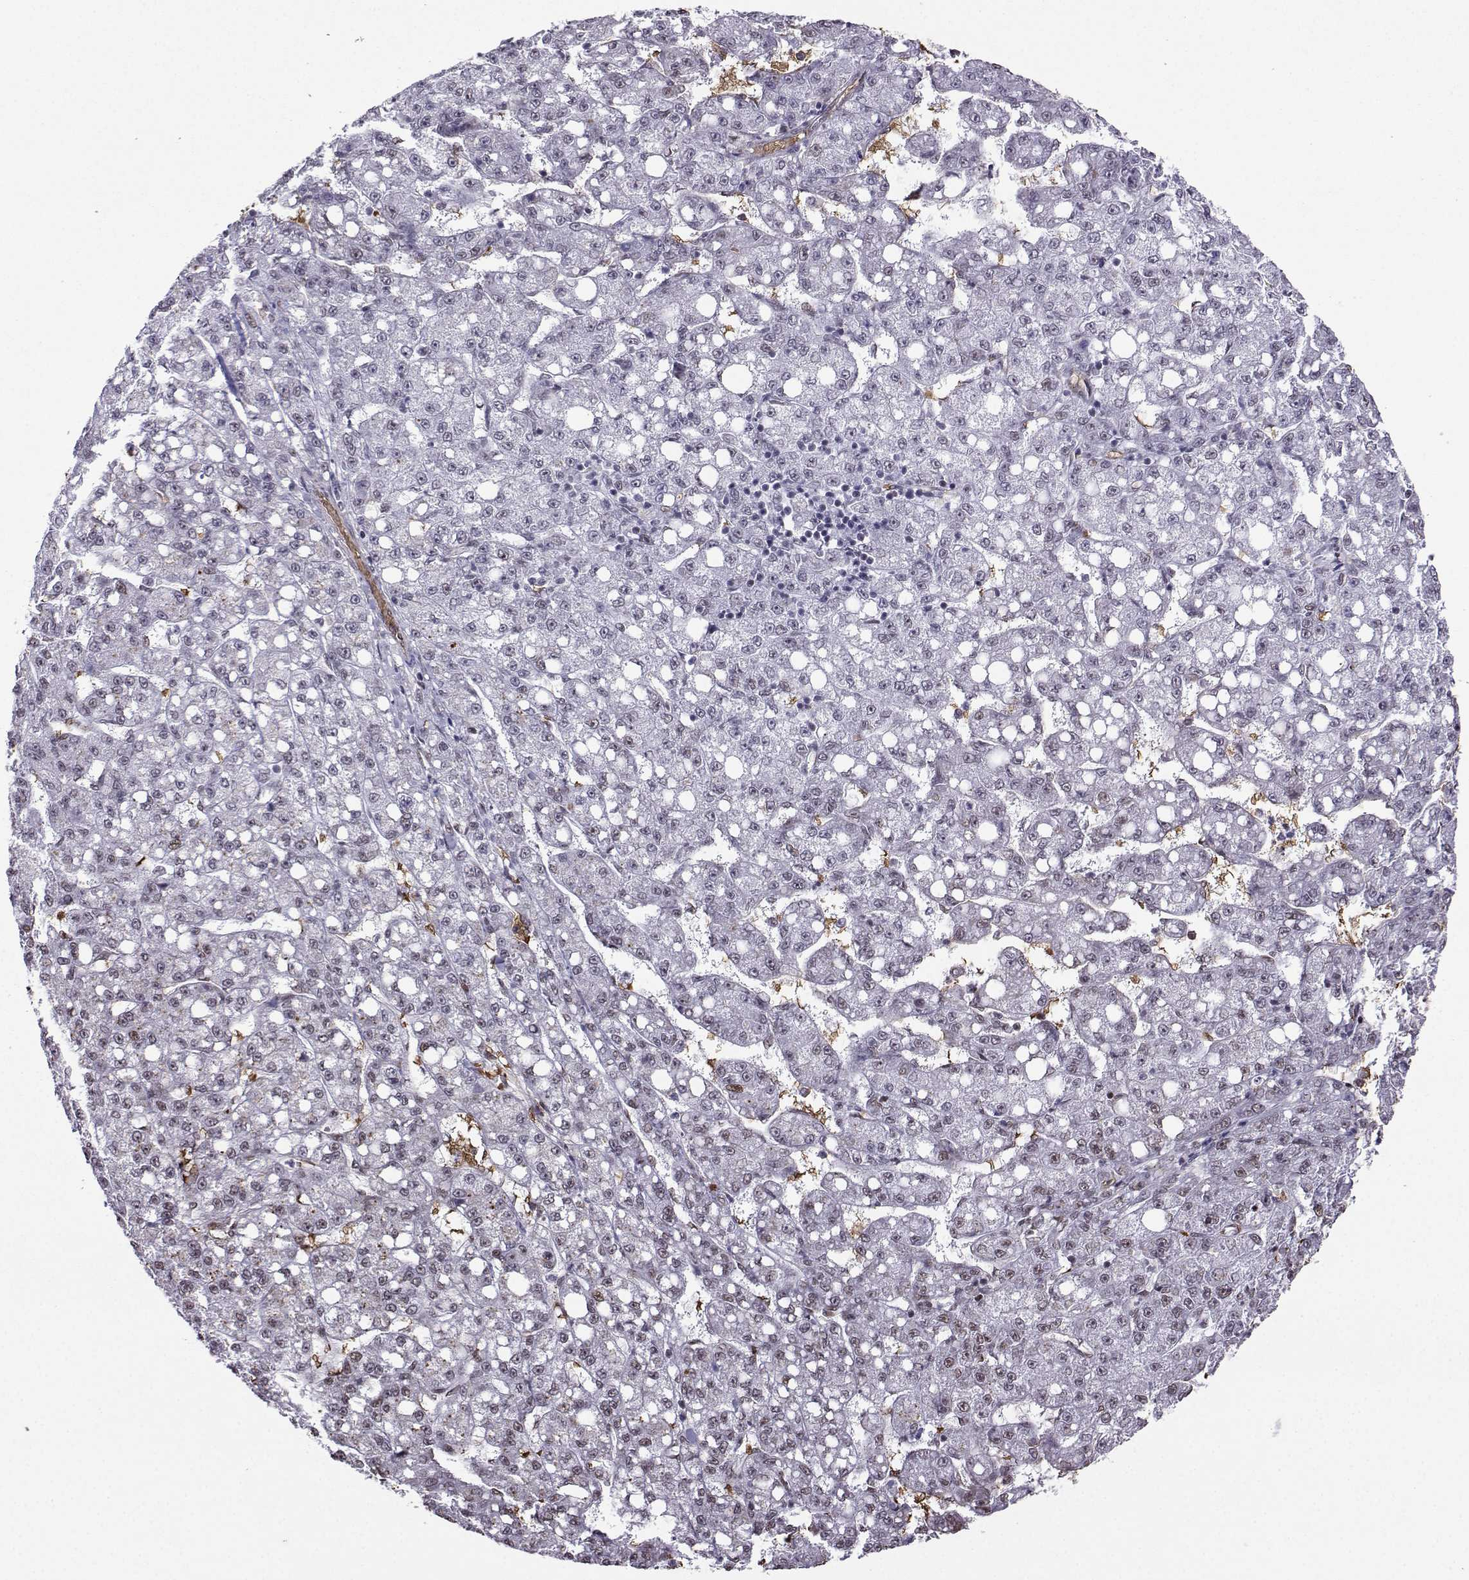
{"staining": {"intensity": "negative", "quantity": "none", "location": "none"}, "tissue": "liver cancer", "cell_type": "Tumor cells", "image_type": "cancer", "snomed": [{"axis": "morphology", "description": "Carcinoma, Hepatocellular, NOS"}, {"axis": "topography", "description": "Liver"}], "caption": "Tumor cells are negative for brown protein staining in liver cancer.", "gene": "CCNK", "patient": {"sex": "female", "age": 65}}